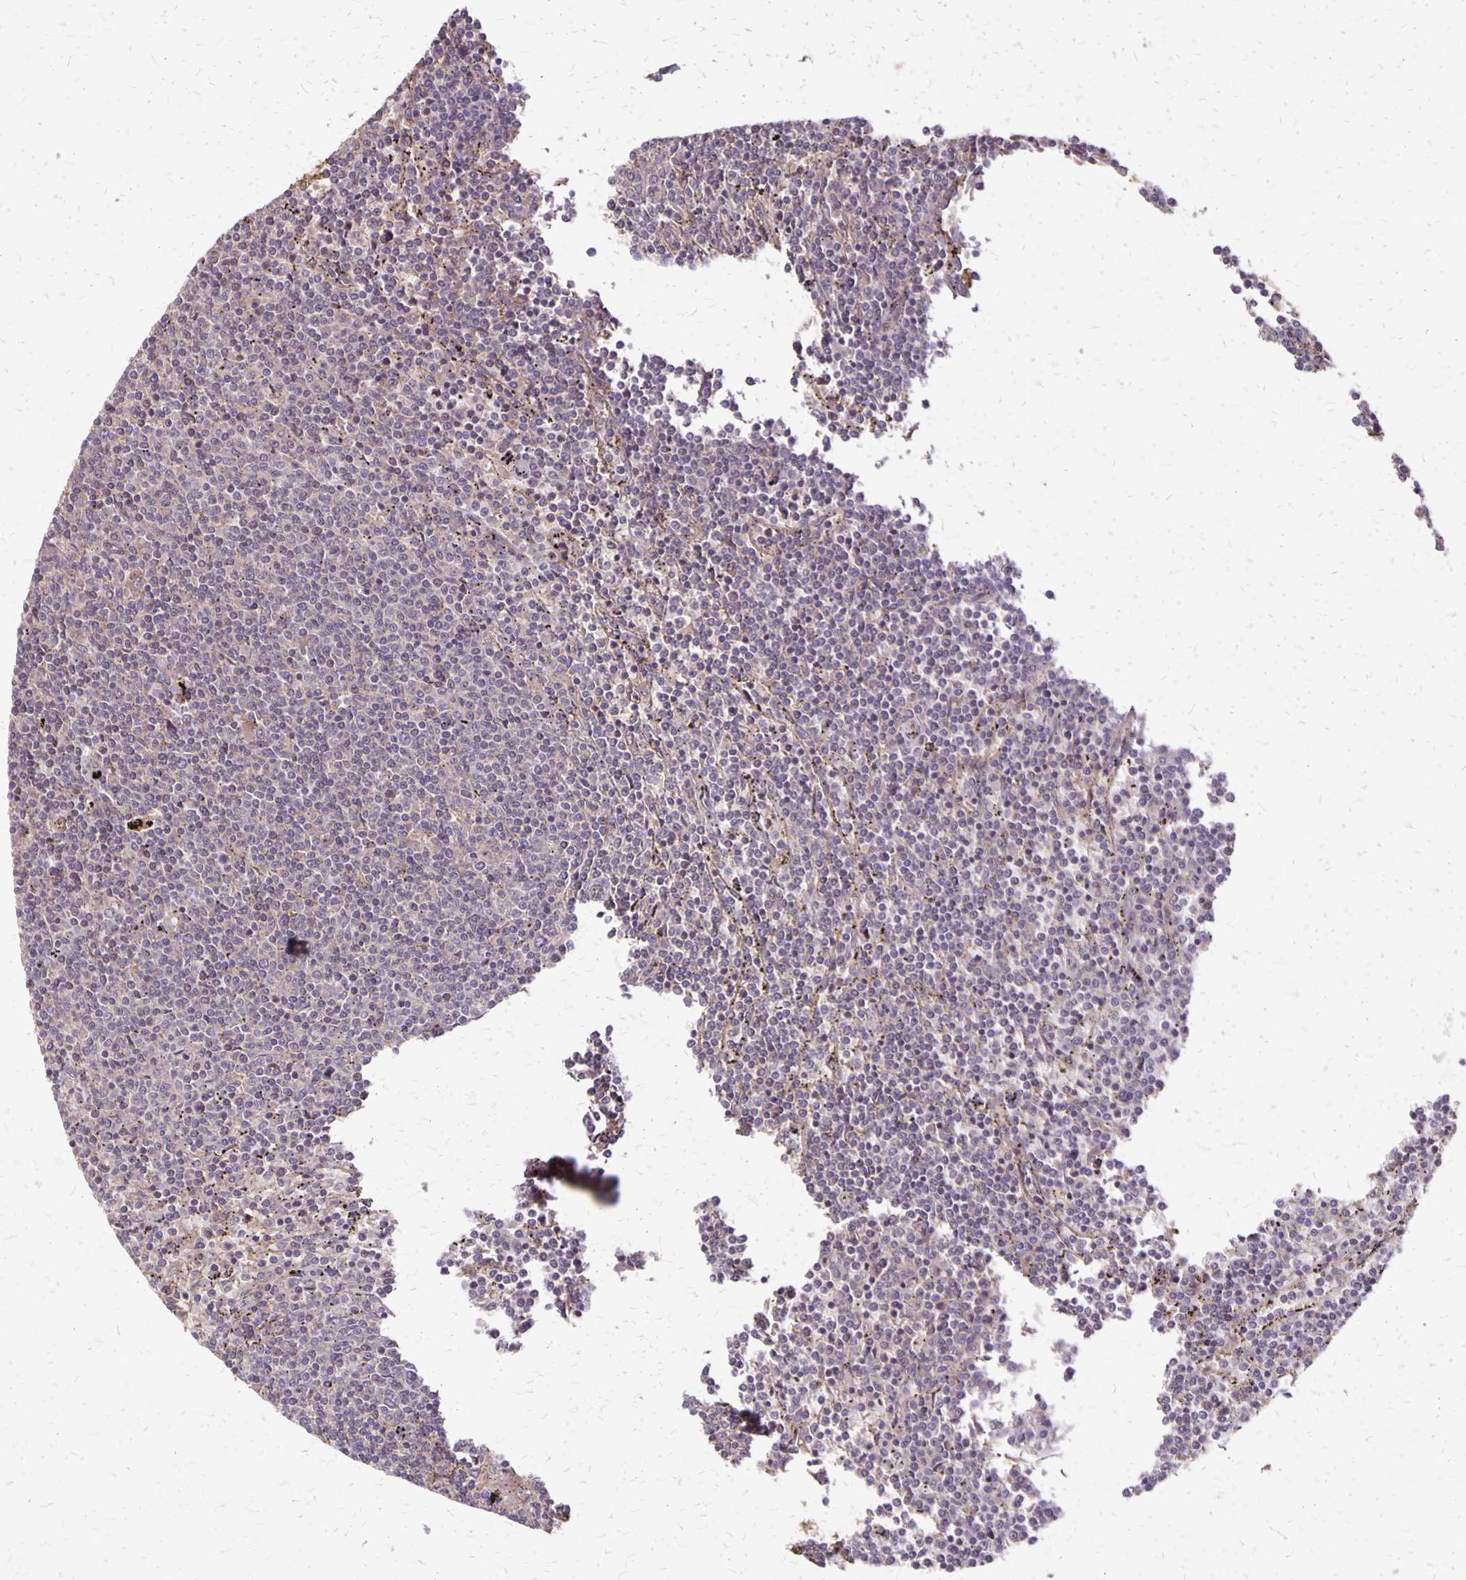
{"staining": {"intensity": "negative", "quantity": "none", "location": "none"}, "tissue": "lymphoma", "cell_type": "Tumor cells", "image_type": "cancer", "snomed": [{"axis": "morphology", "description": "Malignant lymphoma, non-Hodgkin's type, Low grade"}, {"axis": "topography", "description": "Spleen"}], "caption": "Low-grade malignant lymphoma, non-Hodgkin's type stained for a protein using IHC exhibits no positivity tumor cells.", "gene": "PROM2", "patient": {"sex": "female", "age": 50}}